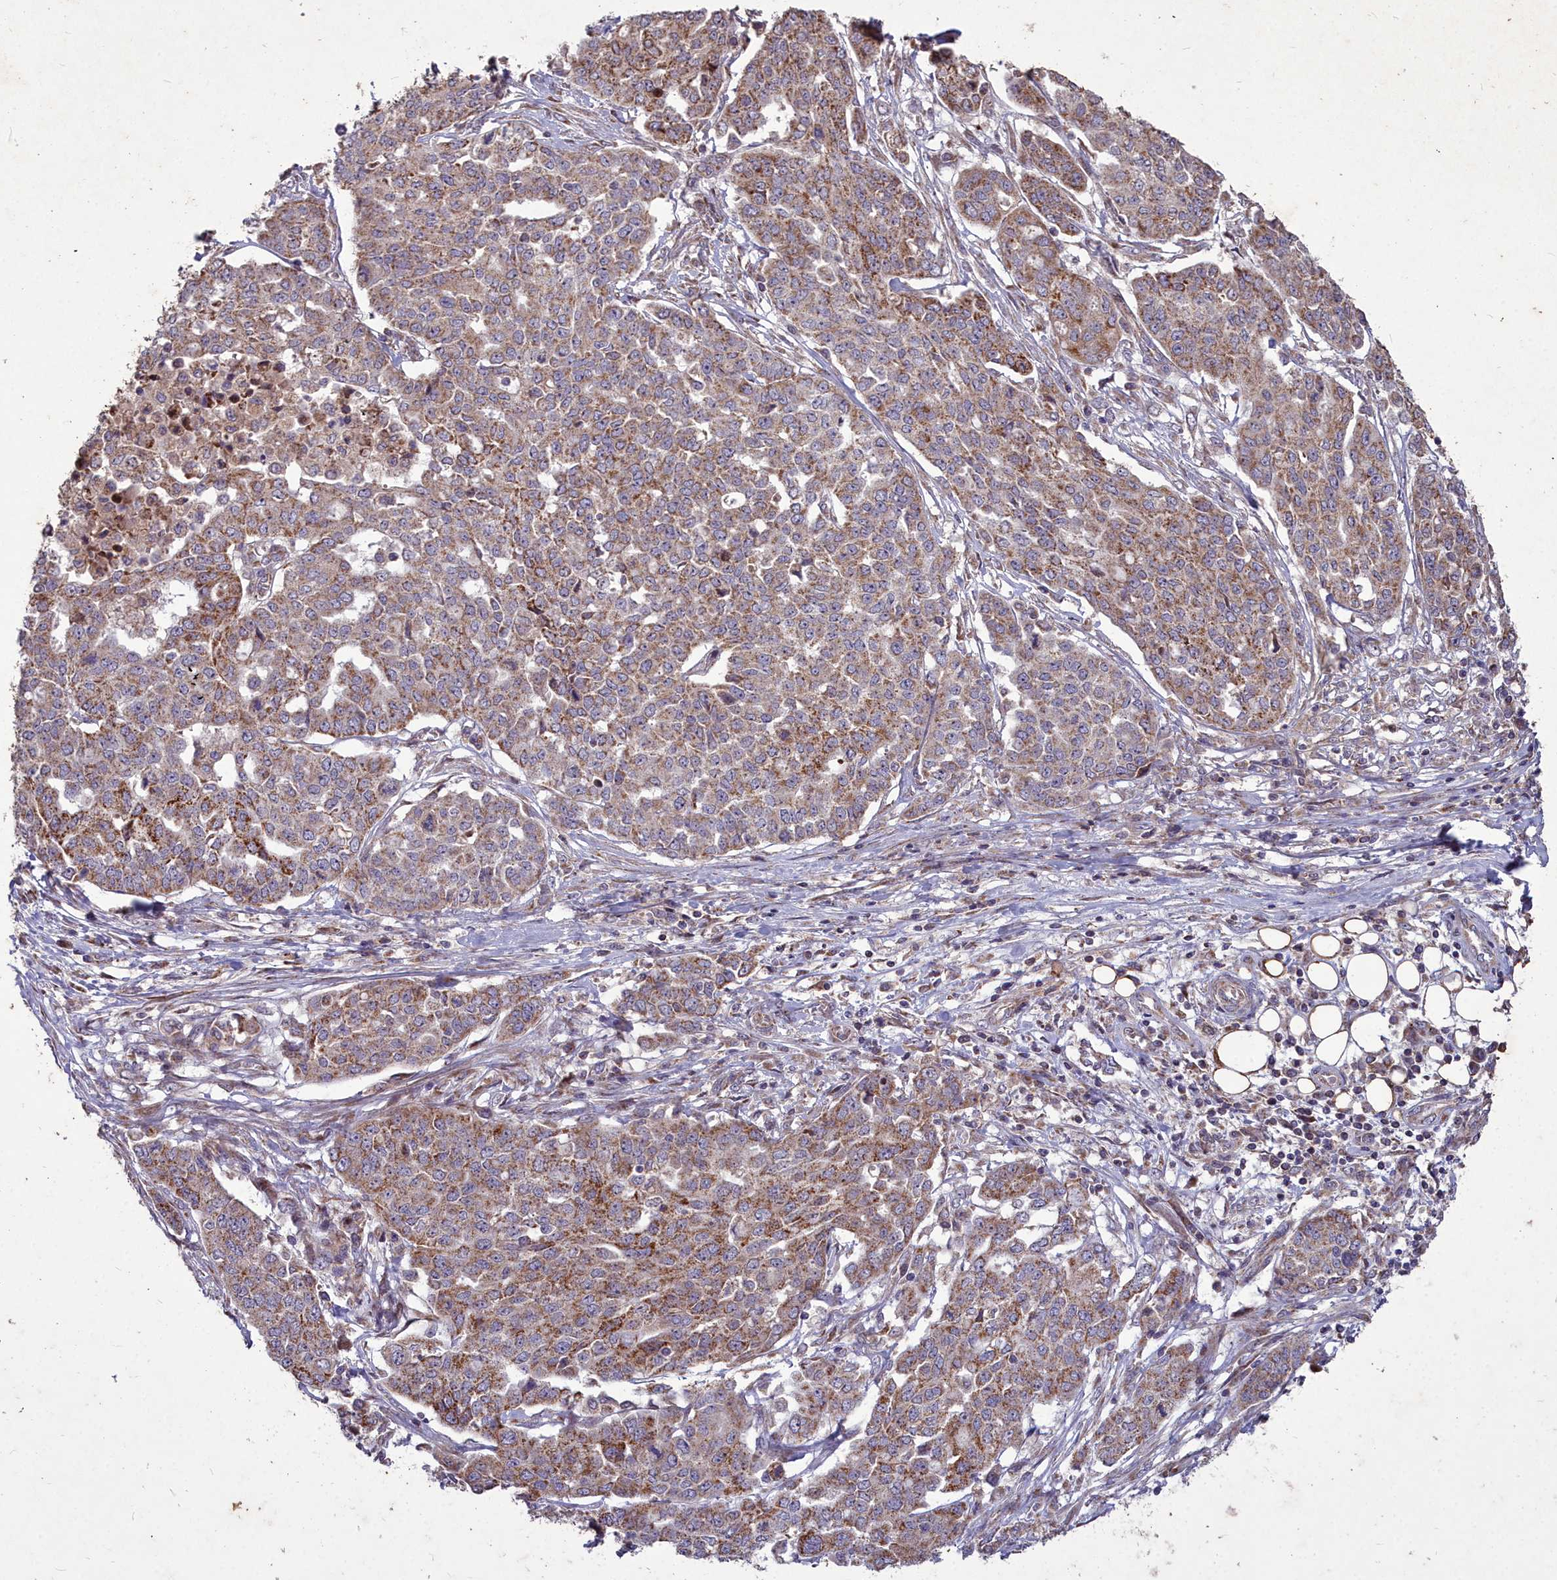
{"staining": {"intensity": "moderate", "quantity": ">75%", "location": "cytoplasmic/membranous"}, "tissue": "ovarian cancer", "cell_type": "Tumor cells", "image_type": "cancer", "snomed": [{"axis": "morphology", "description": "Cystadenocarcinoma, serous, NOS"}, {"axis": "topography", "description": "Soft tissue"}, {"axis": "topography", "description": "Ovary"}], "caption": "IHC staining of ovarian cancer (serous cystadenocarcinoma), which shows medium levels of moderate cytoplasmic/membranous expression in approximately >75% of tumor cells indicating moderate cytoplasmic/membranous protein expression. The staining was performed using DAB (brown) for protein detection and nuclei were counterstained in hematoxylin (blue).", "gene": "COX11", "patient": {"sex": "female", "age": 57}}